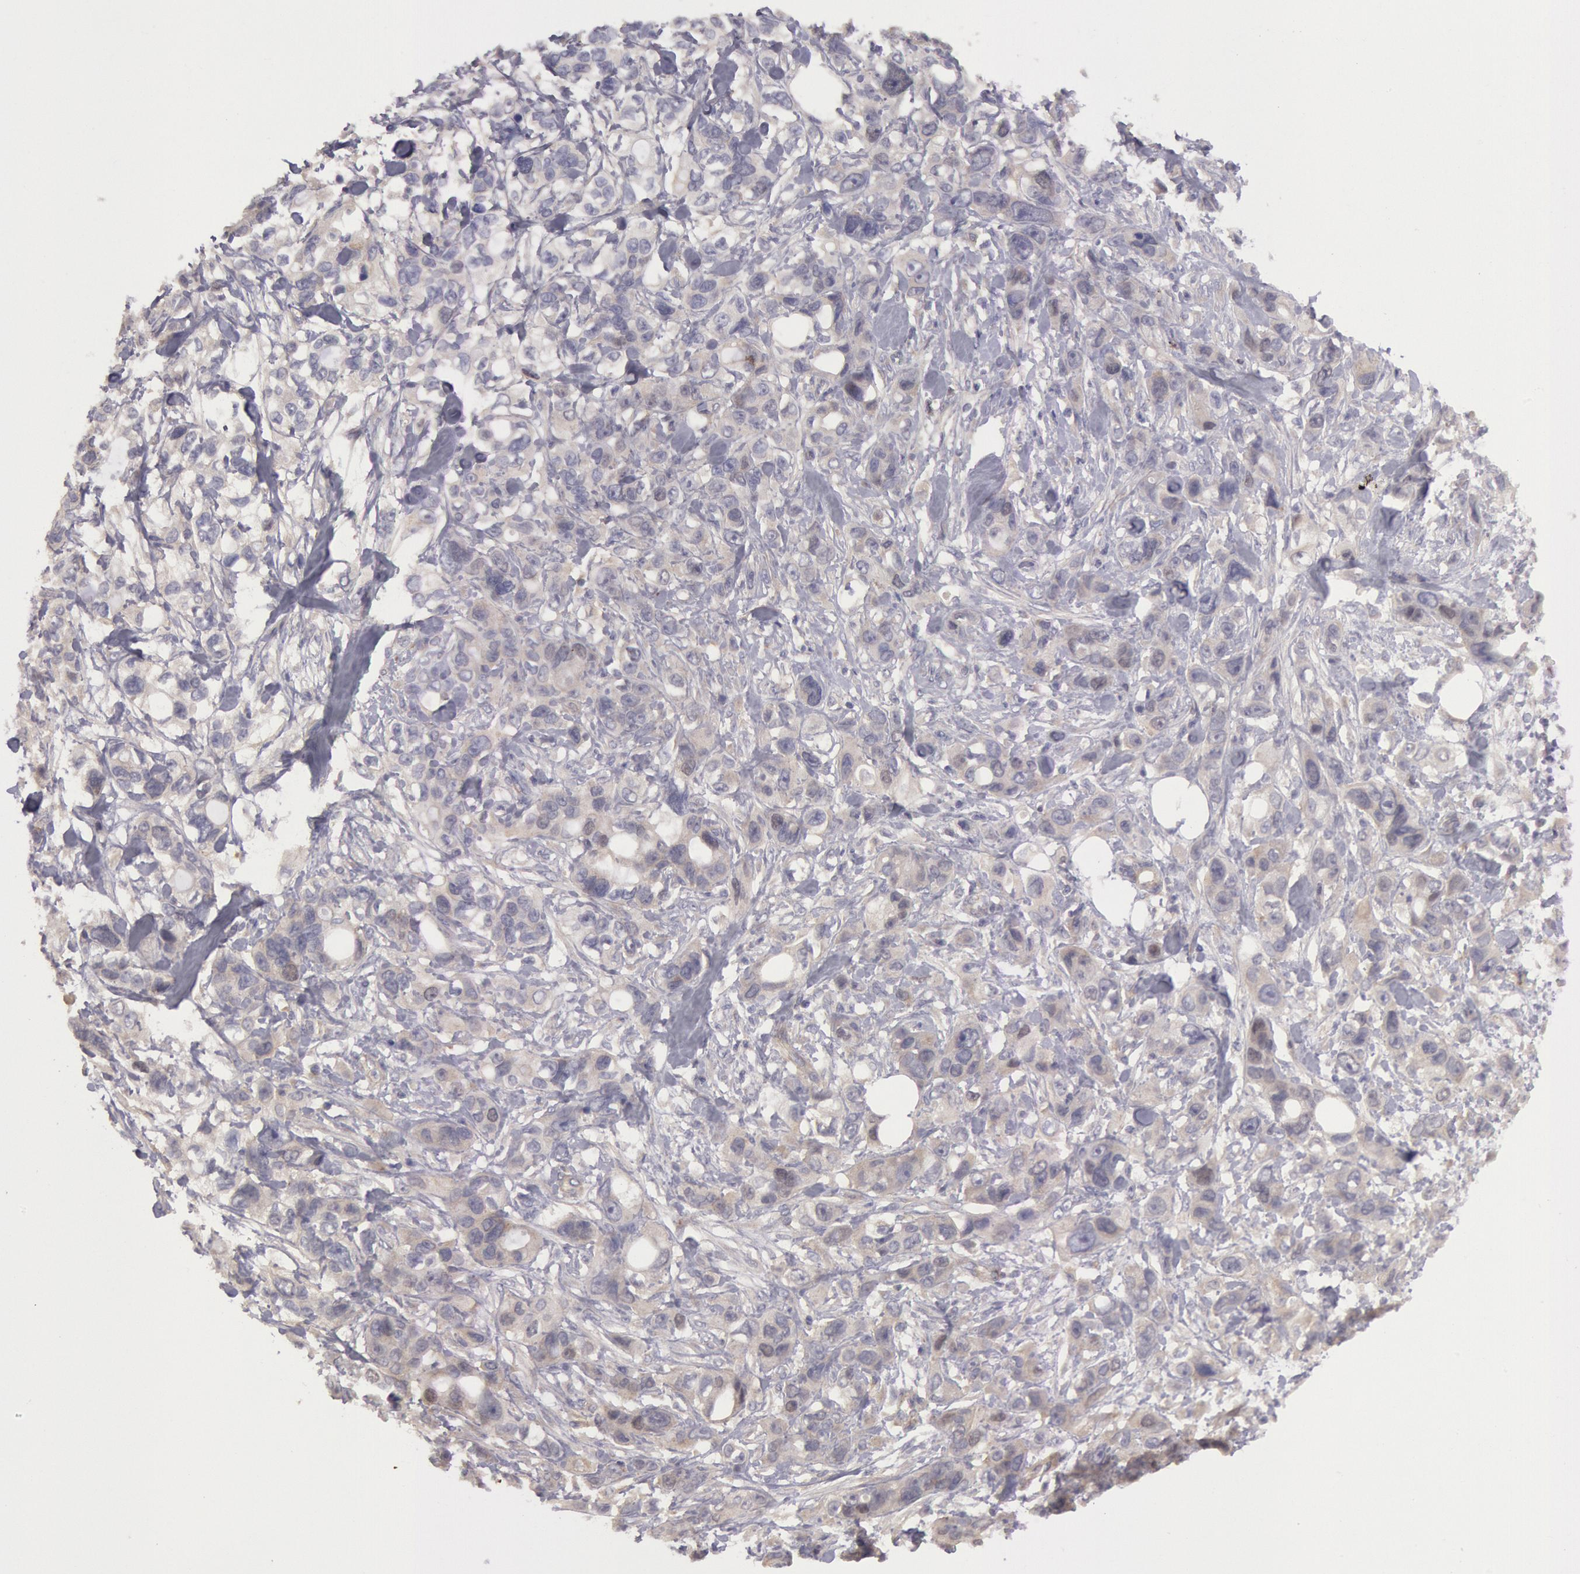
{"staining": {"intensity": "negative", "quantity": "none", "location": "none"}, "tissue": "stomach cancer", "cell_type": "Tumor cells", "image_type": "cancer", "snomed": [{"axis": "morphology", "description": "Adenocarcinoma, NOS"}, {"axis": "topography", "description": "Stomach, upper"}], "caption": "Tumor cells show no significant staining in stomach adenocarcinoma.", "gene": "AMOTL1", "patient": {"sex": "male", "age": 47}}